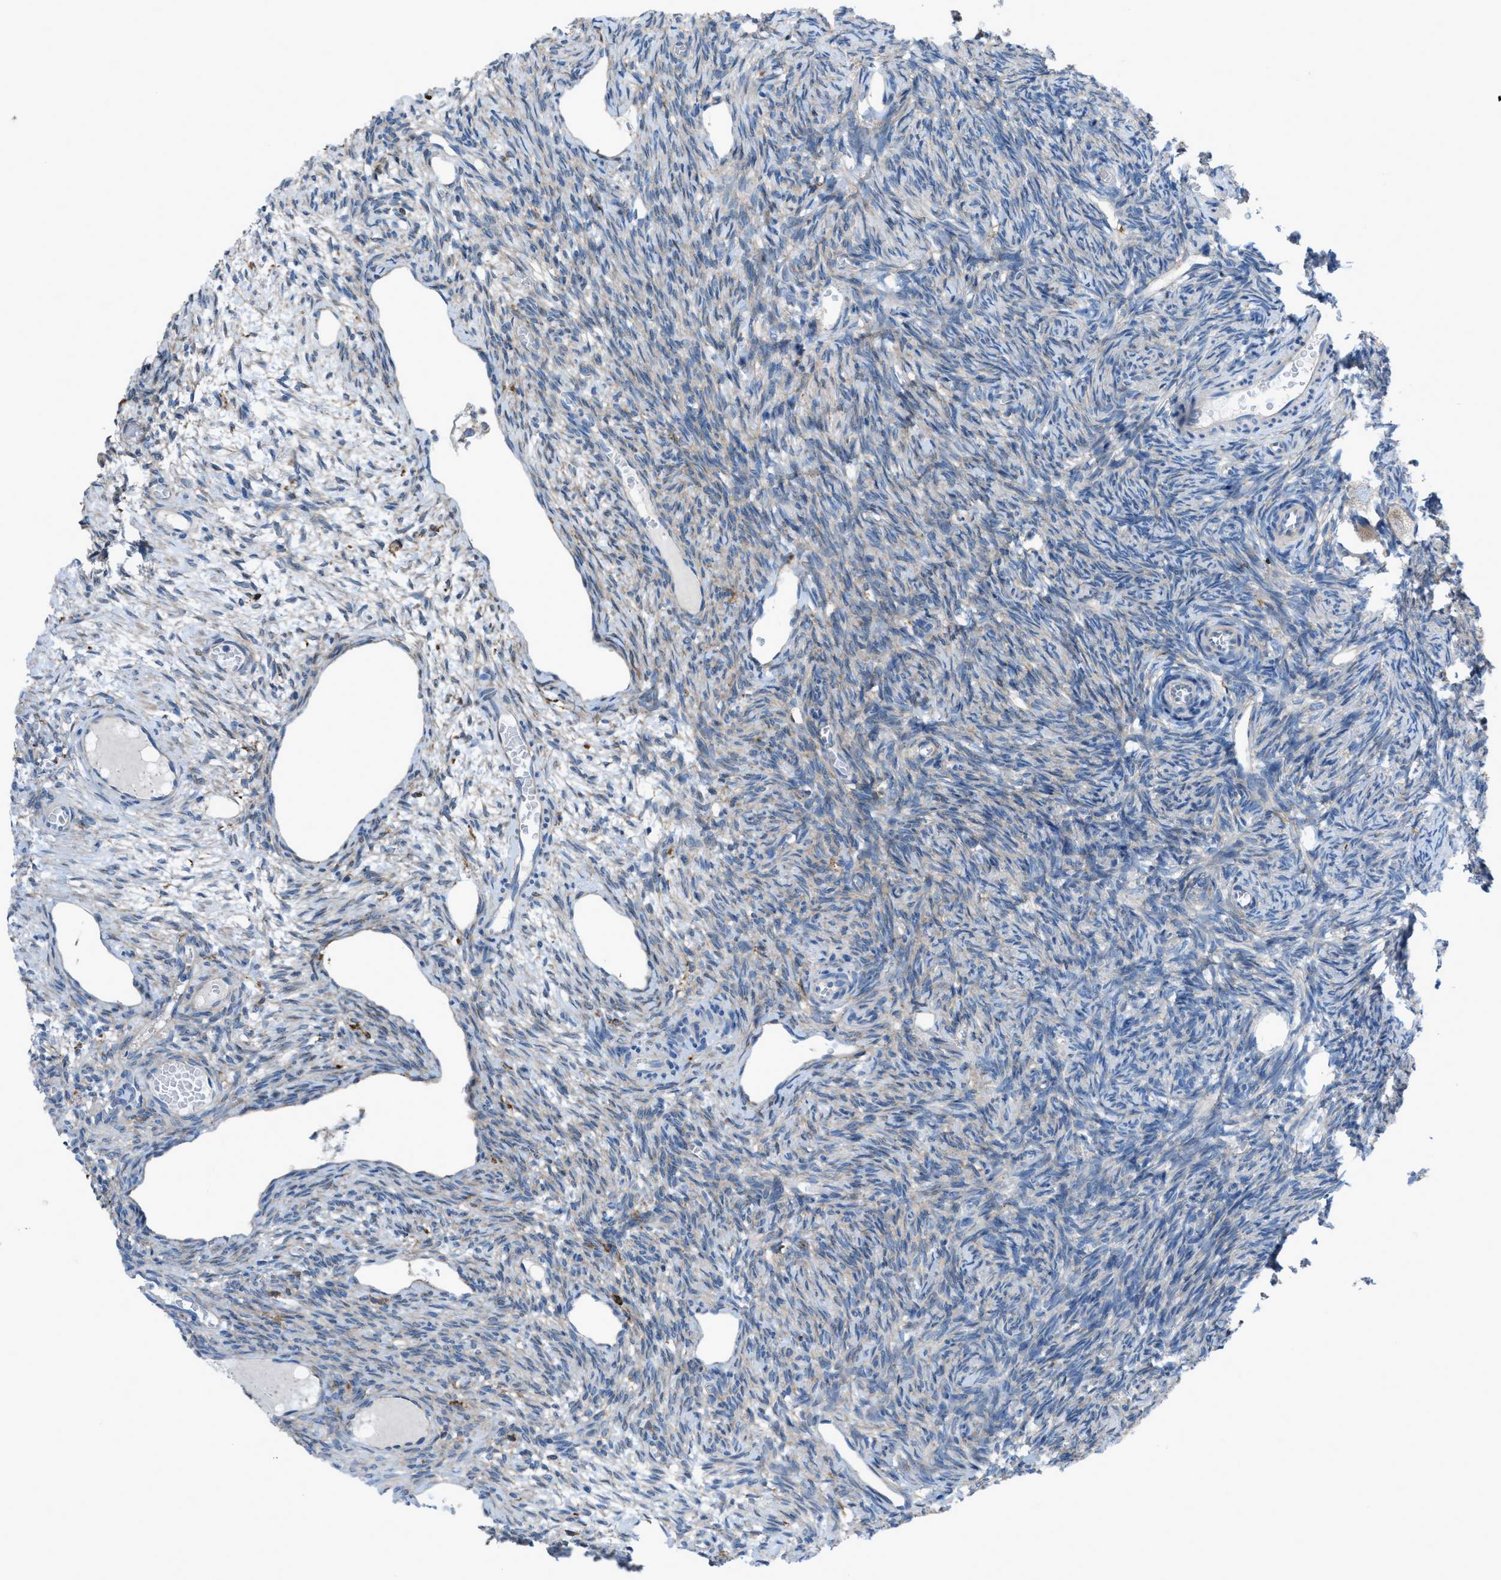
{"staining": {"intensity": "moderate", "quantity": ">75%", "location": "cytoplasmic/membranous"}, "tissue": "ovary", "cell_type": "Follicle cells", "image_type": "normal", "snomed": [{"axis": "morphology", "description": "Normal tissue, NOS"}, {"axis": "topography", "description": "Ovary"}], "caption": "Normal ovary demonstrates moderate cytoplasmic/membranous expression in about >75% of follicle cells.", "gene": "EGFR", "patient": {"sex": "female", "age": 27}}